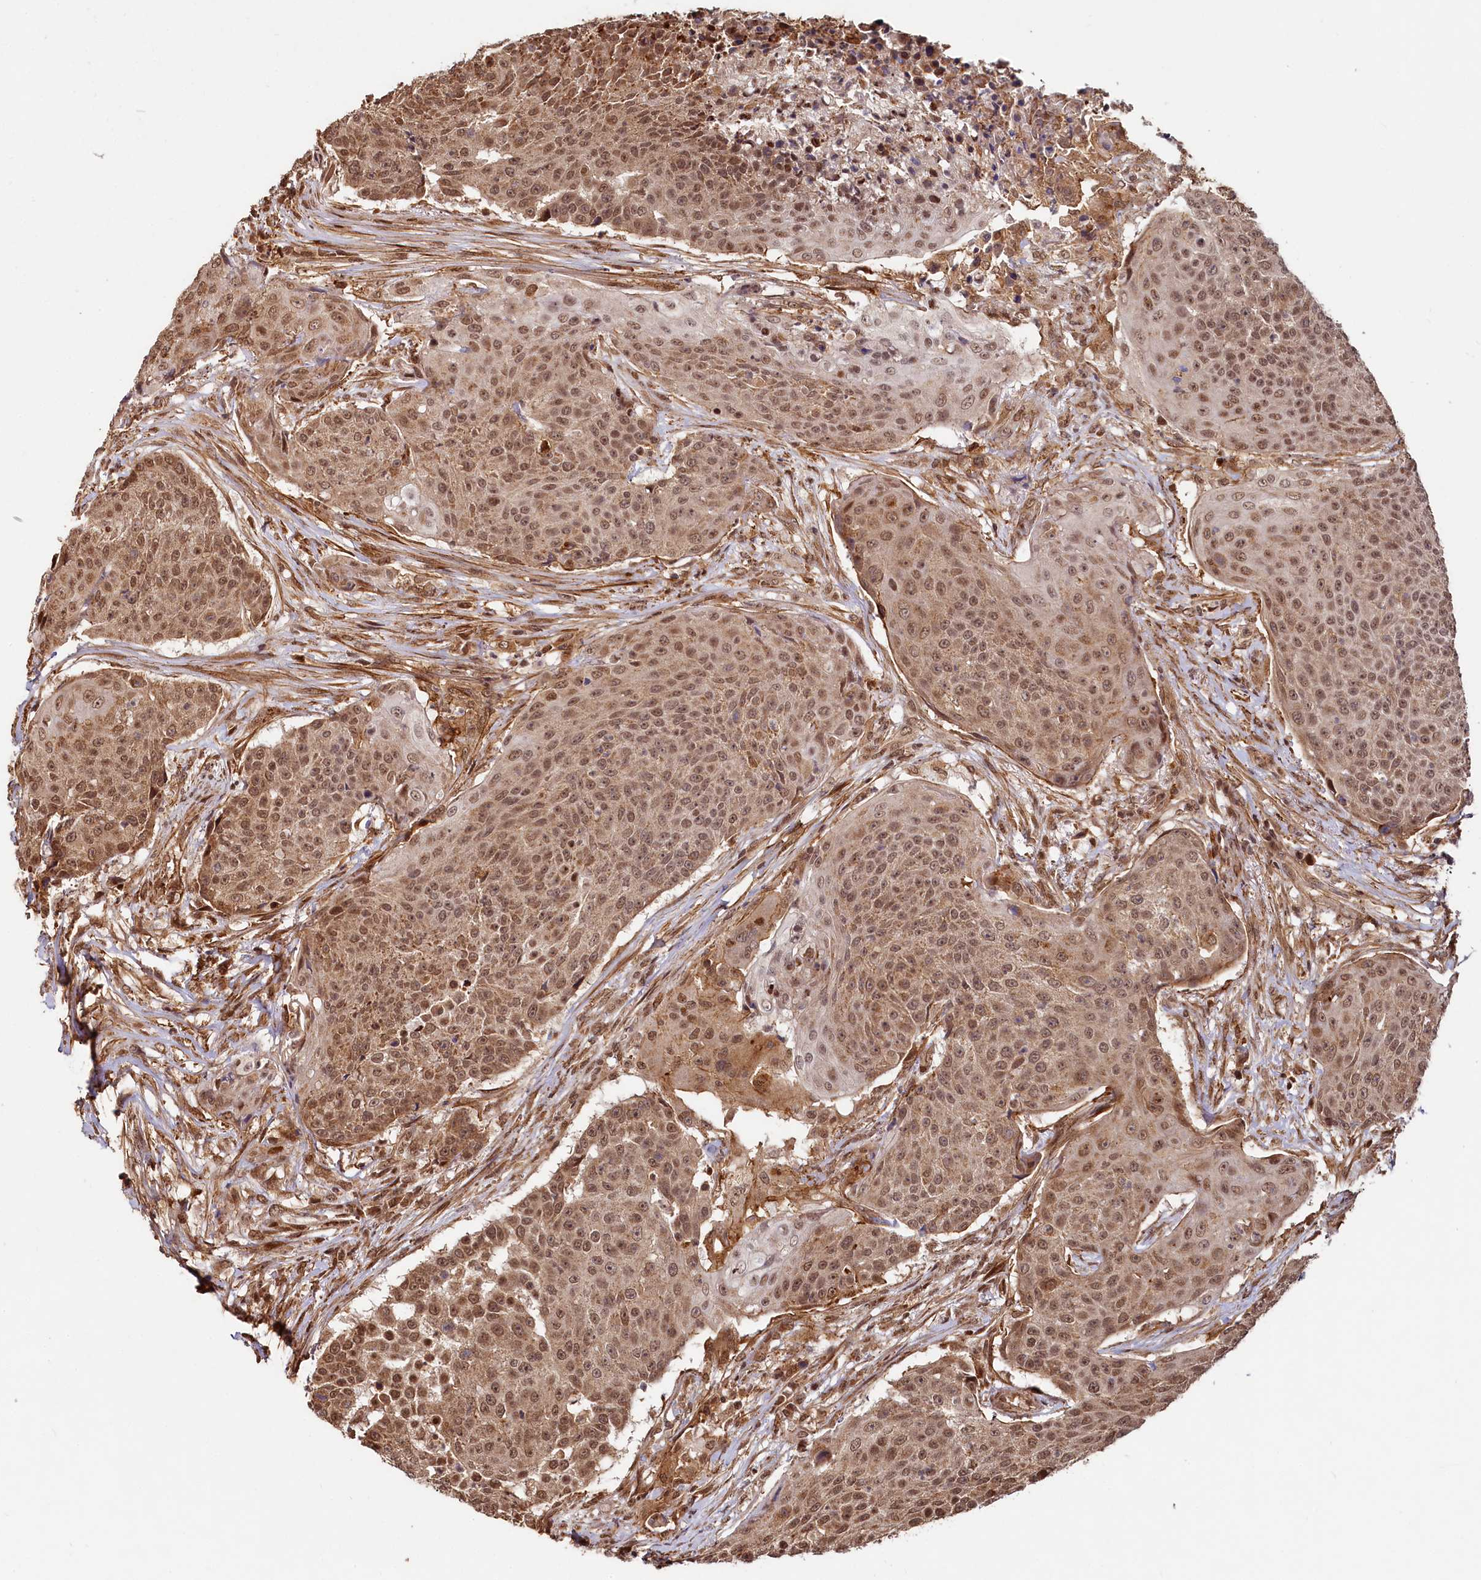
{"staining": {"intensity": "moderate", "quantity": ">75%", "location": "nuclear"}, "tissue": "urothelial cancer", "cell_type": "Tumor cells", "image_type": "cancer", "snomed": [{"axis": "morphology", "description": "Urothelial carcinoma, High grade"}, {"axis": "topography", "description": "Urinary bladder"}], "caption": "Immunohistochemistry (IHC) image of human urothelial carcinoma (high-grade) stained for a protein (brown), which exhibits medium levels of moderate nuclear staining in approximately >75% of tumor cells.", "gene": "TRIM23", "patient": {"sex": "female", "age": 63}}